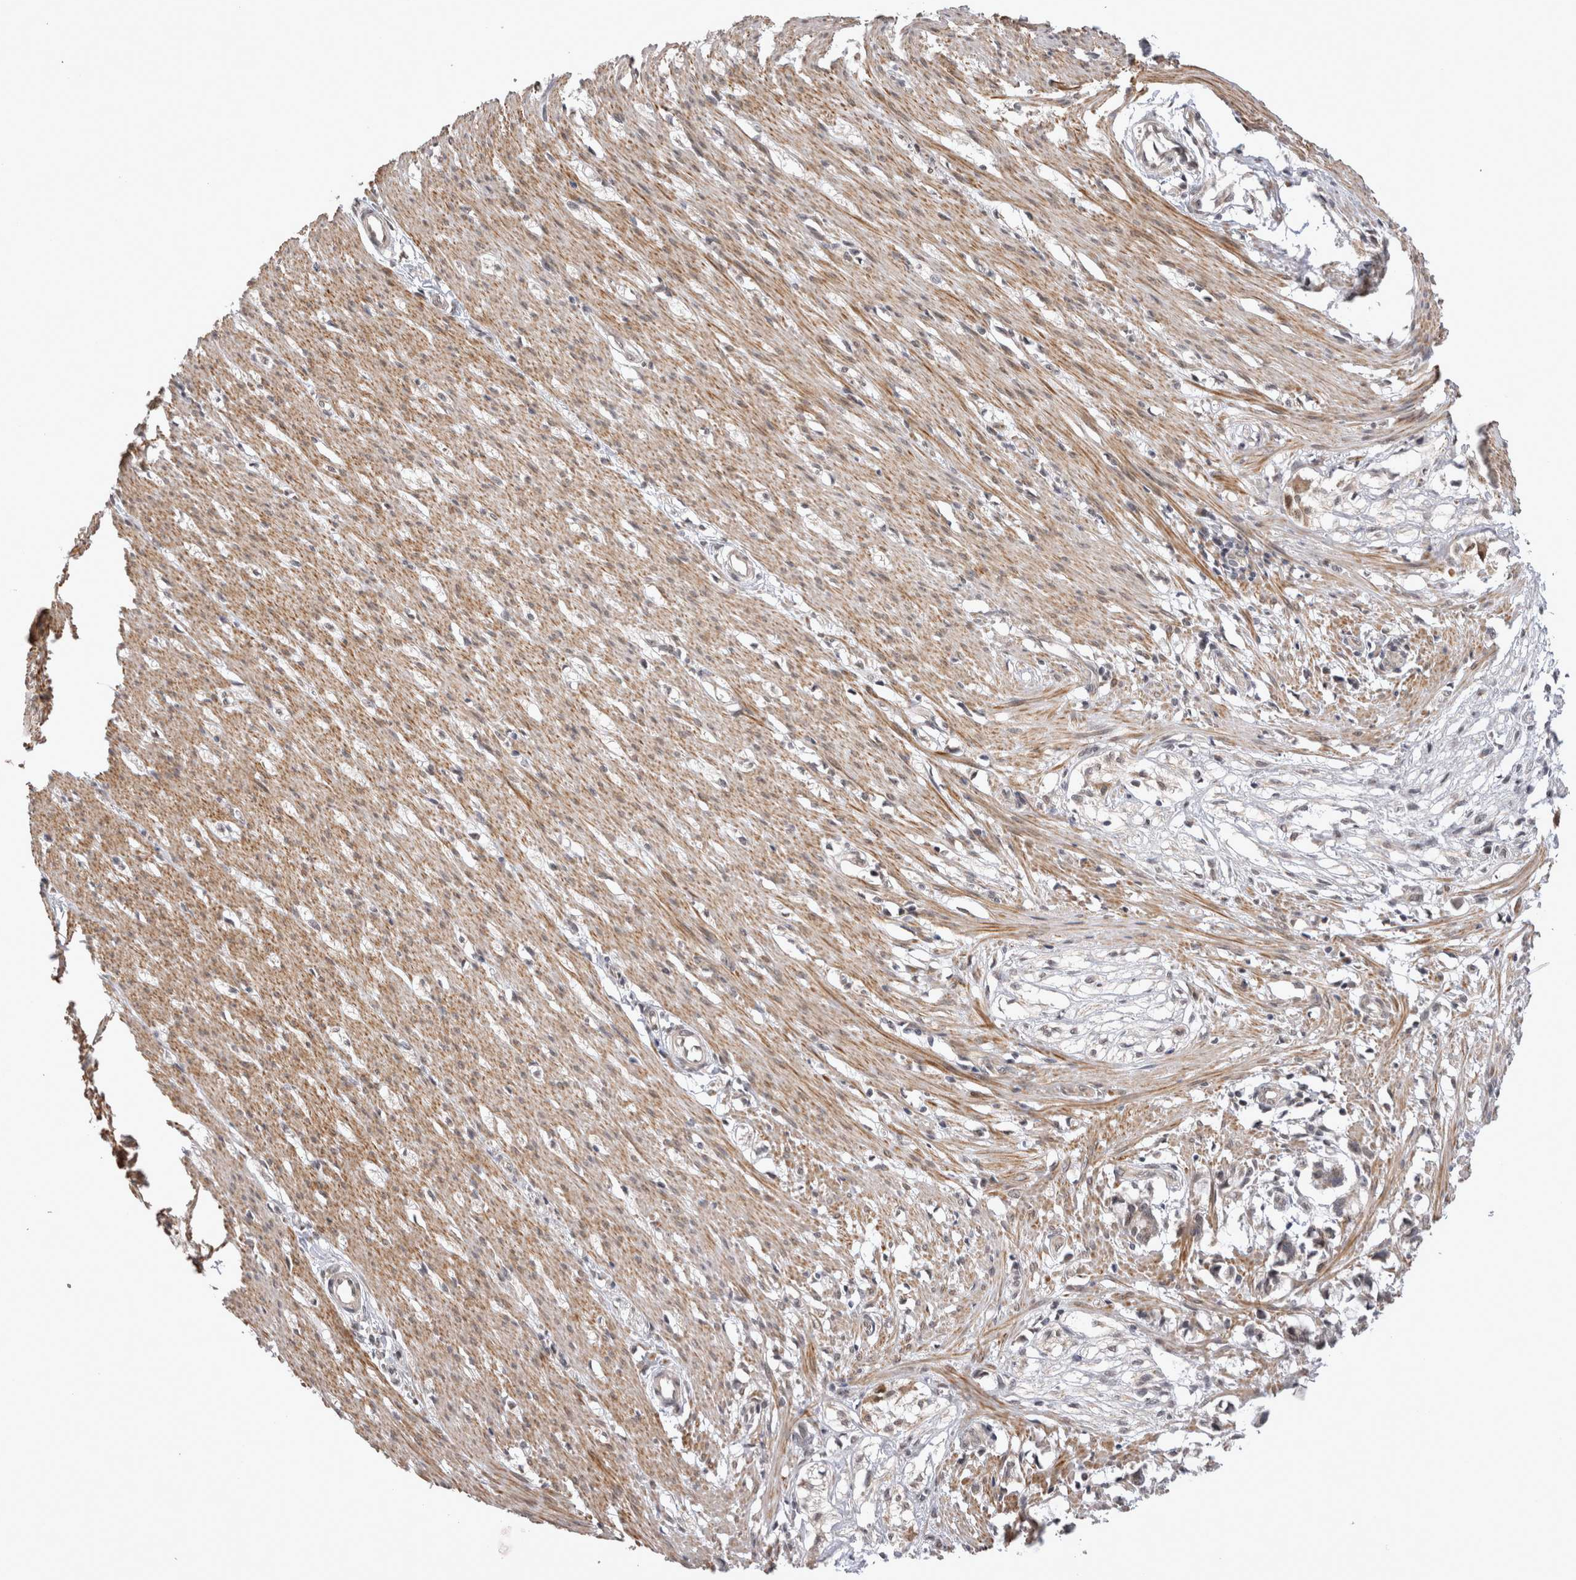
{"staining": {"intensity": "moderate", "quantity": ">75%", "location": "cytoplasmic/membranous,nuclear"}, "tissue": "smooth muscle", "cell_type": "Smooth muscle cells", "image_type": "normal", "snomed": [{"axis": "morphology", "description": "Normal tissue, NOS"}, {"axis": "morphology", "description": "Adenocarcinoma, NOS"}, {"axis": "topography", "description": "Smooth muscle"}, {"axis": "topography", "description": "Colon"}], "caption": "Immunohistochemical staining of normal human smooth muscle demonstrates moderate cytoplasmic/membranous,nuclear protein positivity in about >75% of smooth muscle cells.", "gene": "TMEM65", "patient": {"sex": "male", "age": 14}}